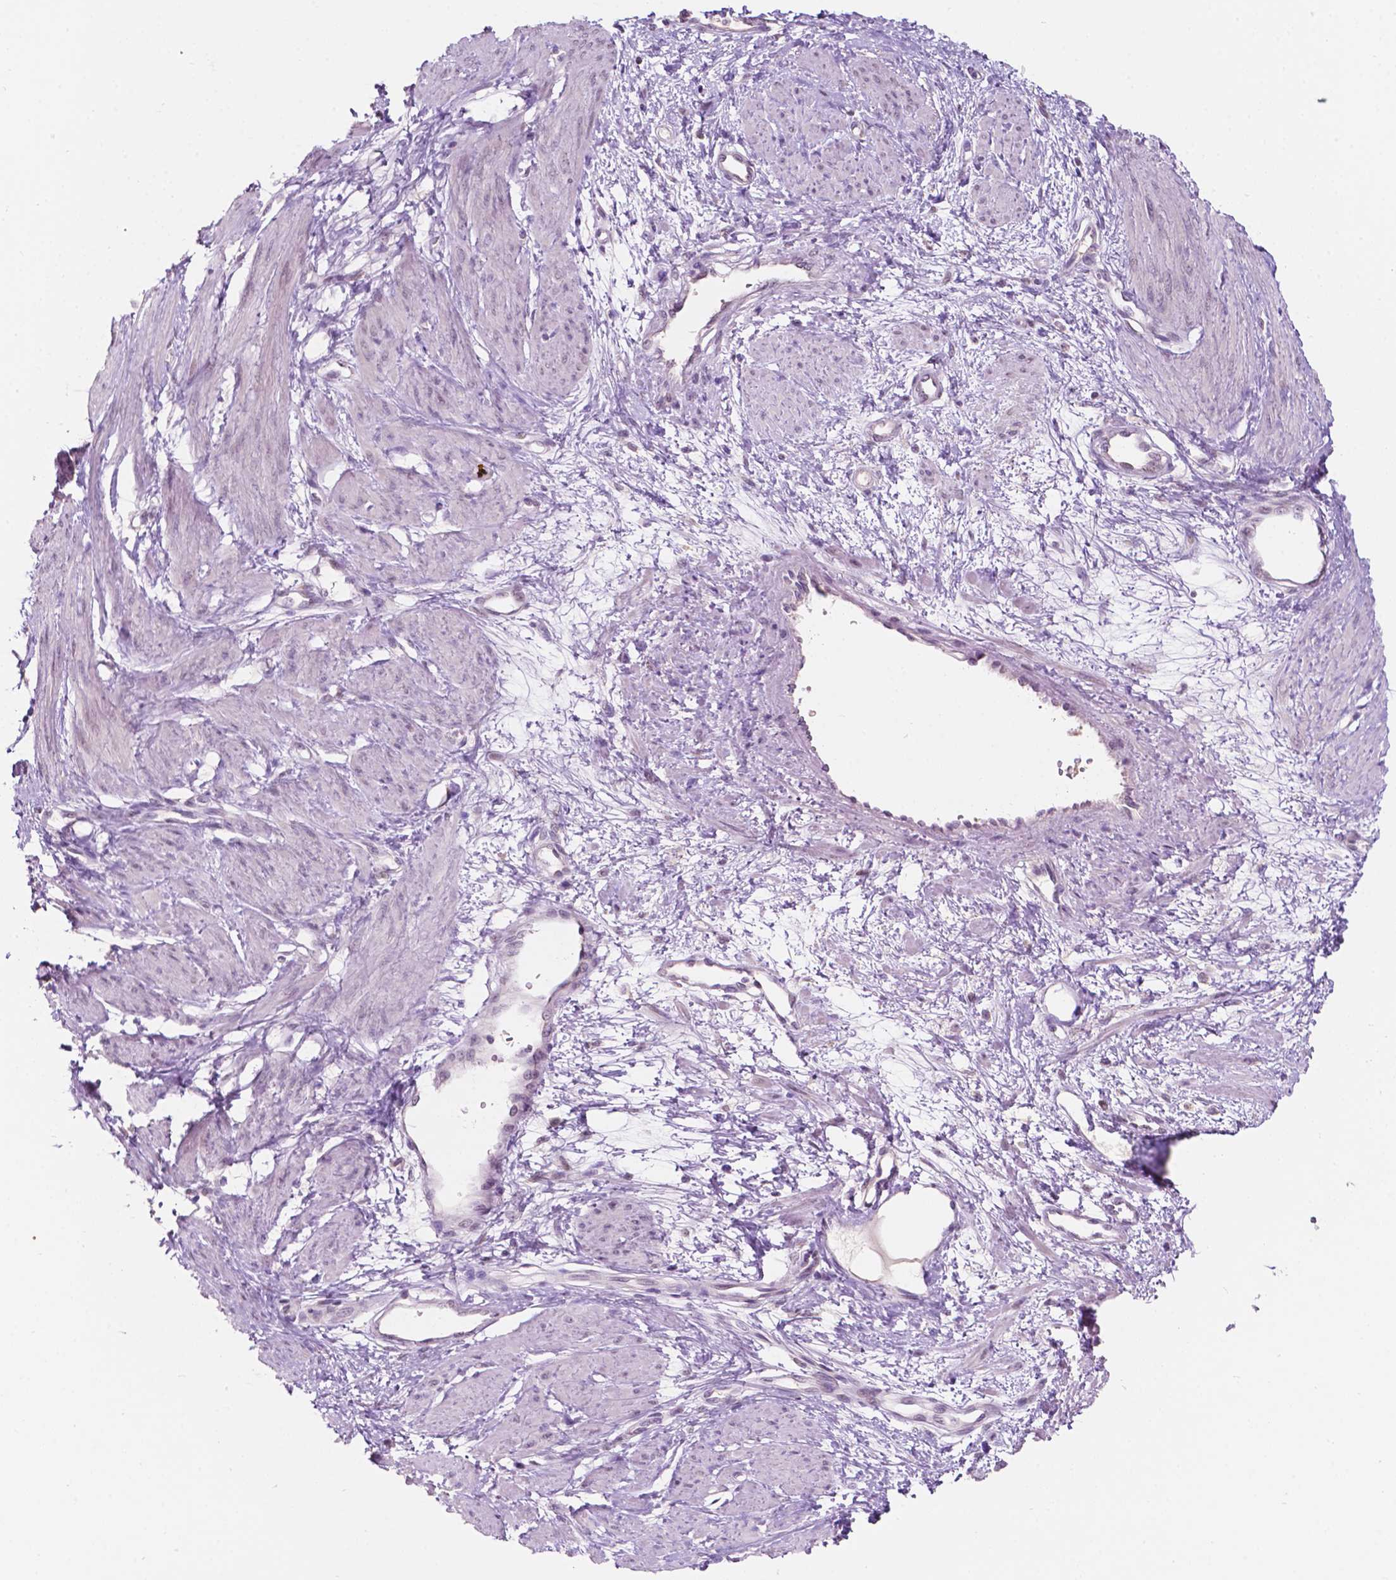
{"staining": {"intensity": "negative", "quantity": "none", "location": "none"}, "tissue": "smooth muscle", "cell_type": "Smooth muscle cells", "image_type": "normal", "snomed": [{"axis": "morphology", "description": "Normal tissue, NOS"}, {"axis": "topography", "description": "Smooth muscle"}, {"axis": "topography", "description": "Uterus"}], "caption": "This is an IHC photomicrograph of unremarkable human smooth muscle. There is no staining in smooth muscle cells.", "gene": "TM6SF2", "patient": {"sex": "female", "age": 39}}